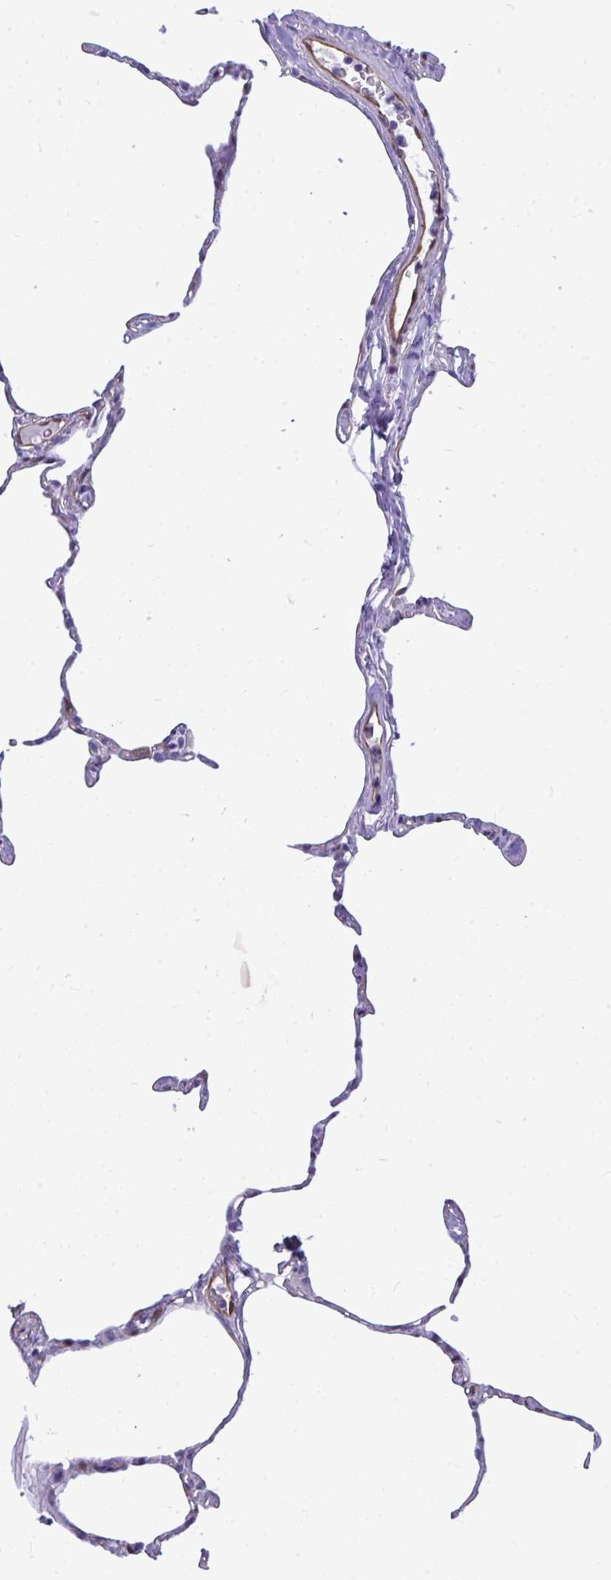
{"staining": {"intensity": "negative", "quantity": "none", "location": "none"}, "tissue": "lung", "cell_type": "Alveolar cells", "image_type": "normal", "snomed": [{"axis": "morphology", "description": "Normal tissue, NOS"}, {"axis": "topography", "description": "Lung"}], "caption": "Immunohistochemistry histopathology image of unremarkable lung stained for a protein (brown), which reveals no positivity in alveolar cells. (DAB (3,3'-diaminobenzidine) immunohistochemistry visualized using brightfield microscopy, high magnification).", "gene": "LIMS2", "patient": {"sex": "male", "age": 65}}